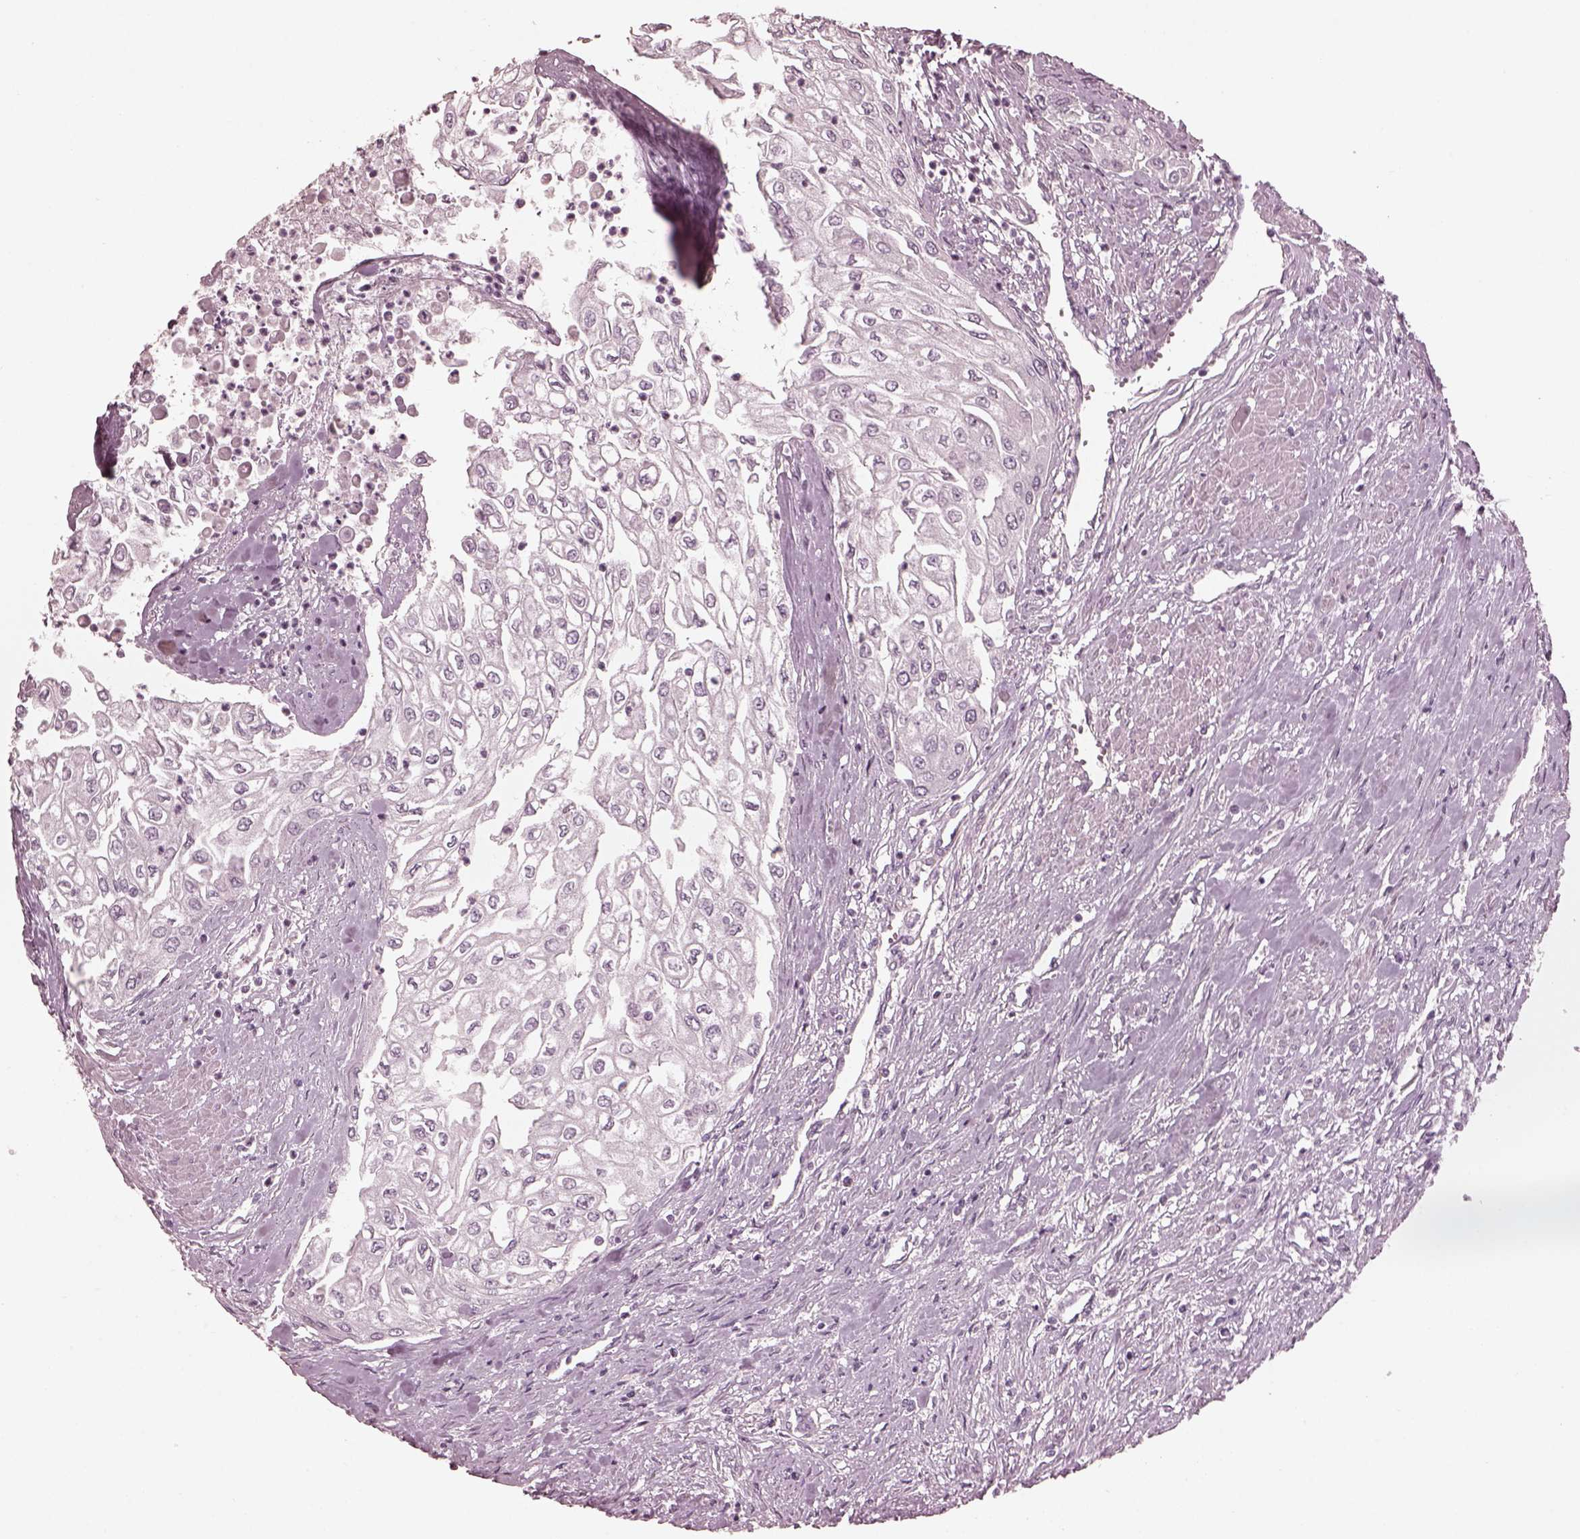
{"staining": {"intensity": "negative", "quantity": "none", "location": "none"}, "tissue": "urothelial cancer", "cell_type": "Tumor cells", "image_type": "cancer", "snomed": [{"axis": "morphology", "description": "Urothelial carcinoma, High grade"}, {"axis": "topography", "description": "Urinary bladder"}], "caption": "The histopathology image demonstrates no significant expression in tumor cells of urothelial cancer.", "gene": "CGA", "patient": {"sex": "male", "age": 62}}